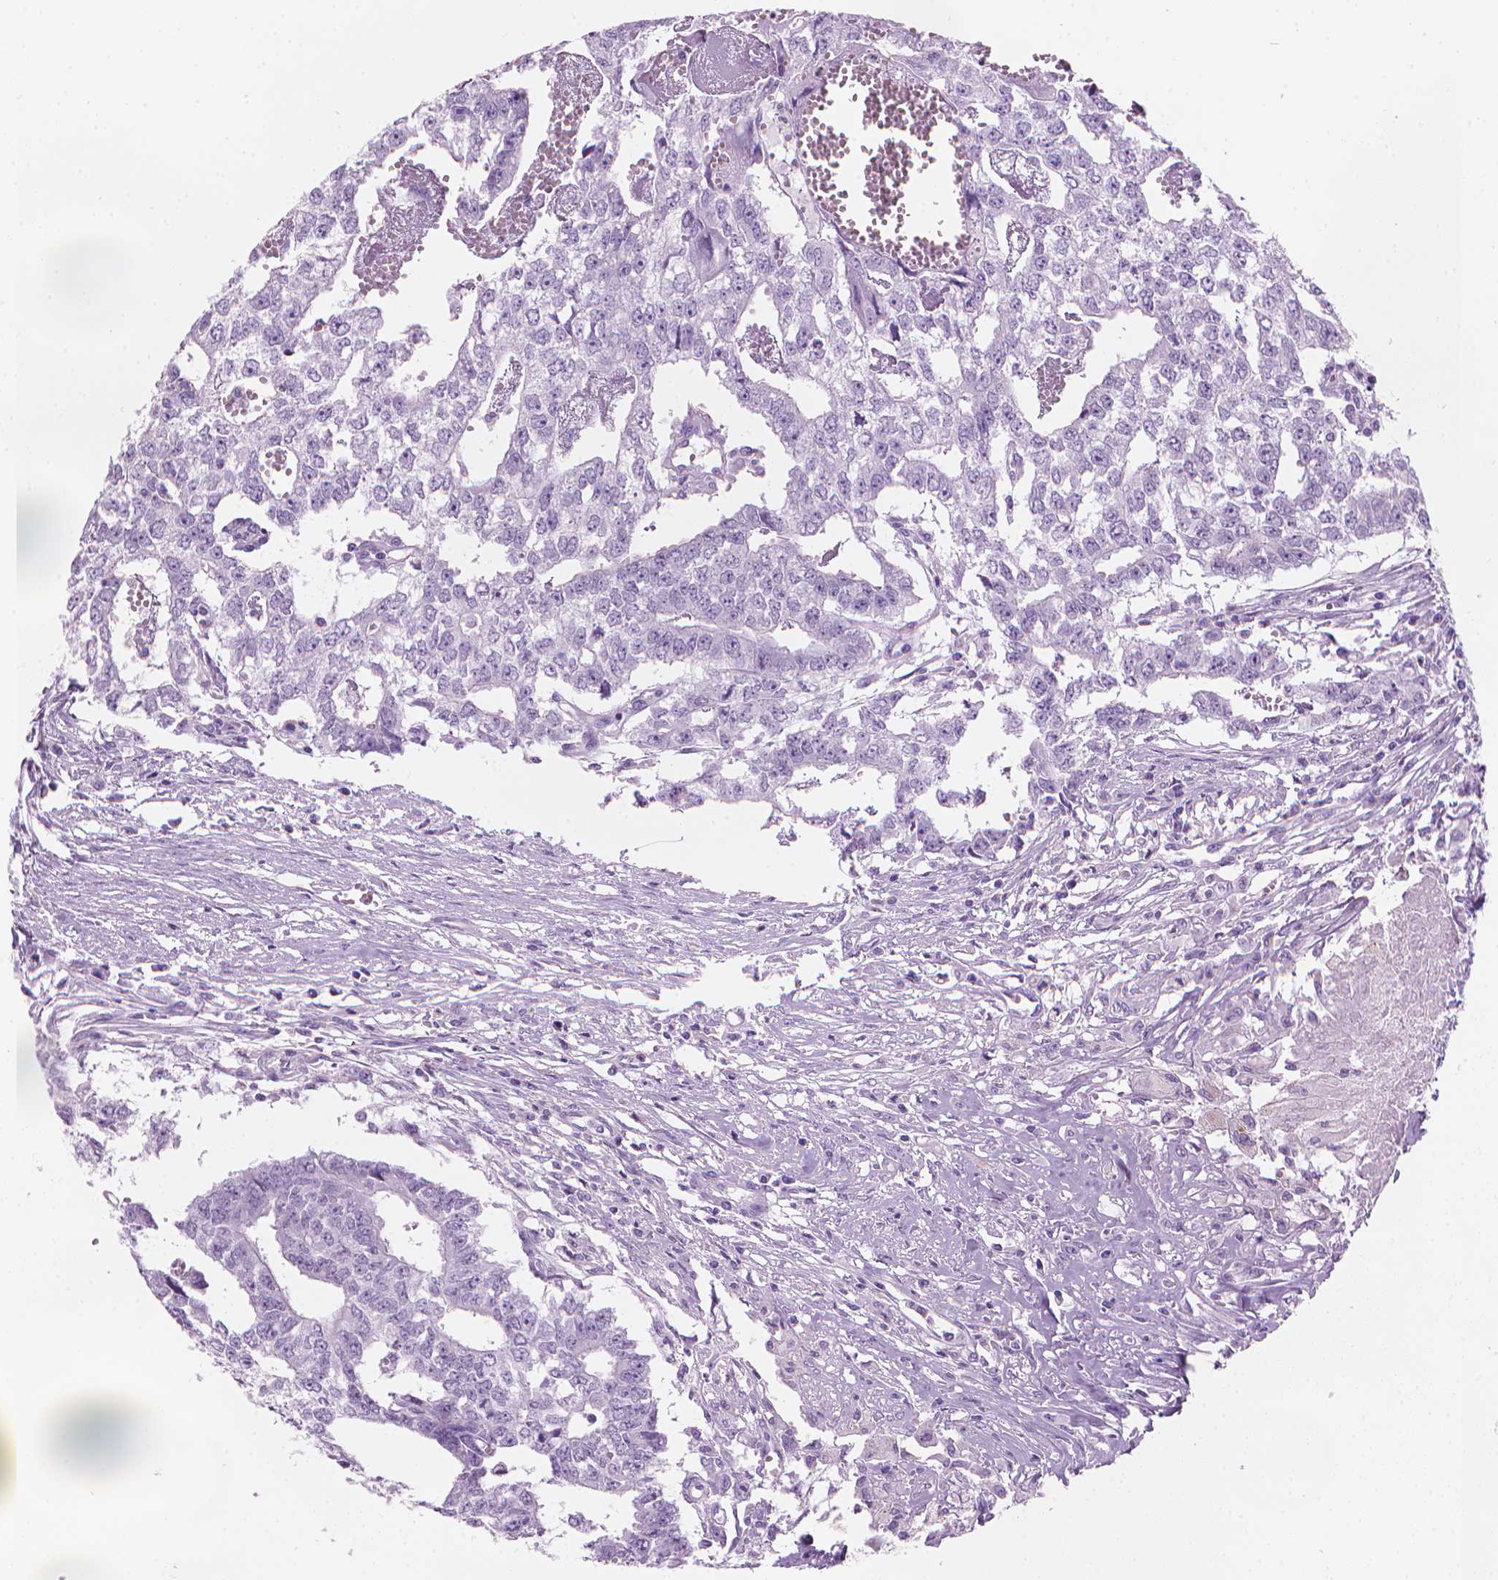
{"staining": {"intensity": "negative", "quantity": "none", "location": "none"}, "tissue": "testis cancer", "cell_type": "Tumor cells", "image_type": "cancer", "snomed": [{"axis": "morphology", "description": "Carcinoma, Embryonal, NOS"}, {"axis": "morphology", "description": "Teratoma, malignant, NOS"}, {"axis": "topography", "description": "Testis"}], "caption": "IHC of testis cancer reveals no expression in tumor cells. (Stains: DAB (3,3'-diaminobenzidine) immunohistochemistry (IHC) with hematoxylin counter stain, Microscopy: brightfield microscopy at high magnification).", "gene": "TTC29", "patient": {"sex": "male", "age": 24}}